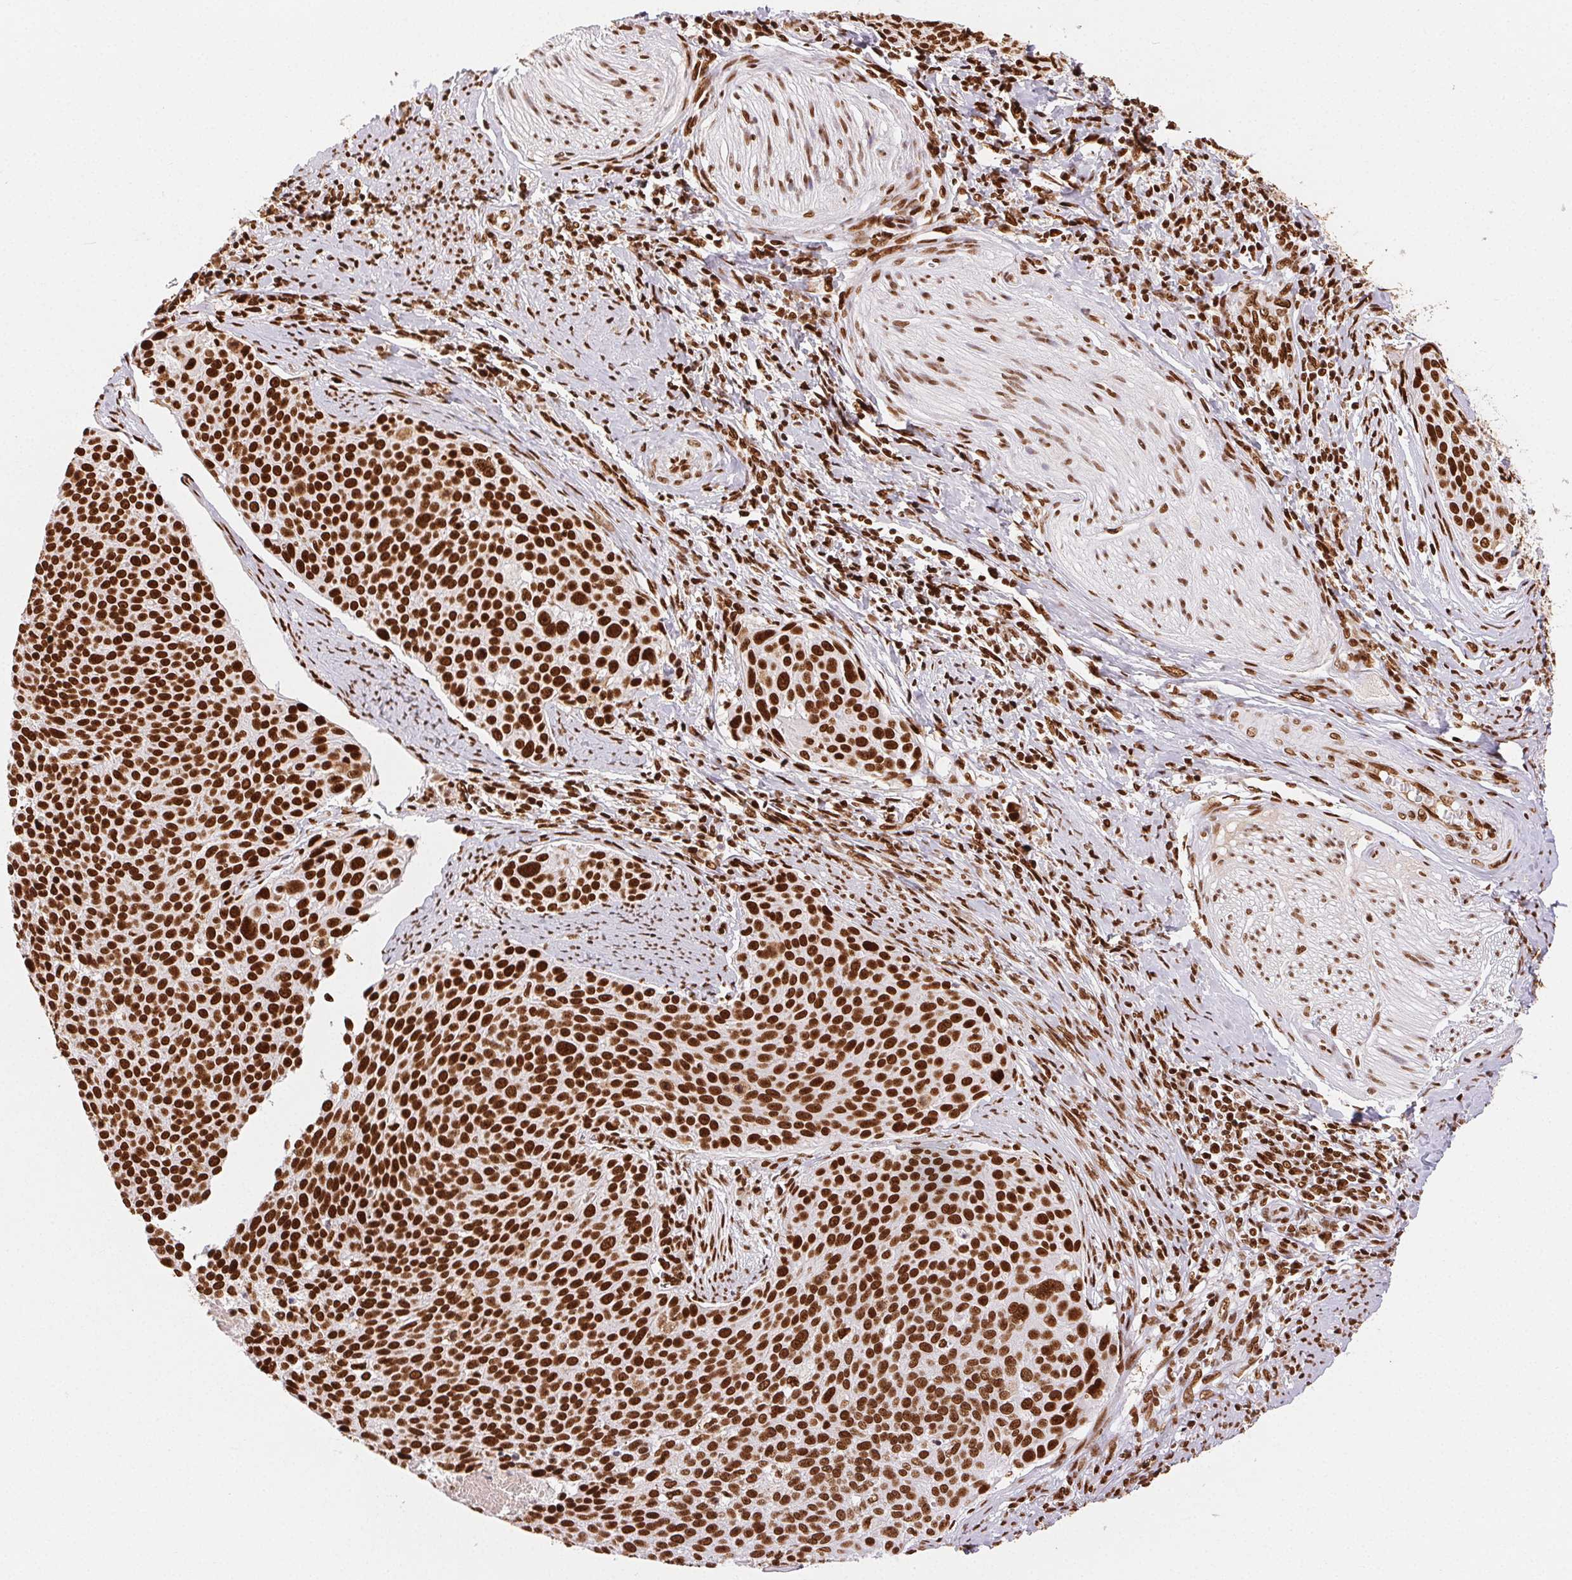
{"staining": {"intensity": "strong", "quantity": ">75%", "location": "nuclear"}, "tissue": "cervical cancer", "cell_type": "Tumor cells", "image_type": "cancer", "snomed": [{"axis": "morphology", "description": "Squamous cell carcinoma, NOS"}, {"axis": "topography", "description": "Cervix"}], "caption": "A high-resolution image shows immunohistochemistry staining of squamous cell carcinoma (cervical), which demonstrates strong nuclear positivity in about >75% of tumor cells.", "gene": "ZNF80", "patient": {"sex": "female", "age": 39}}